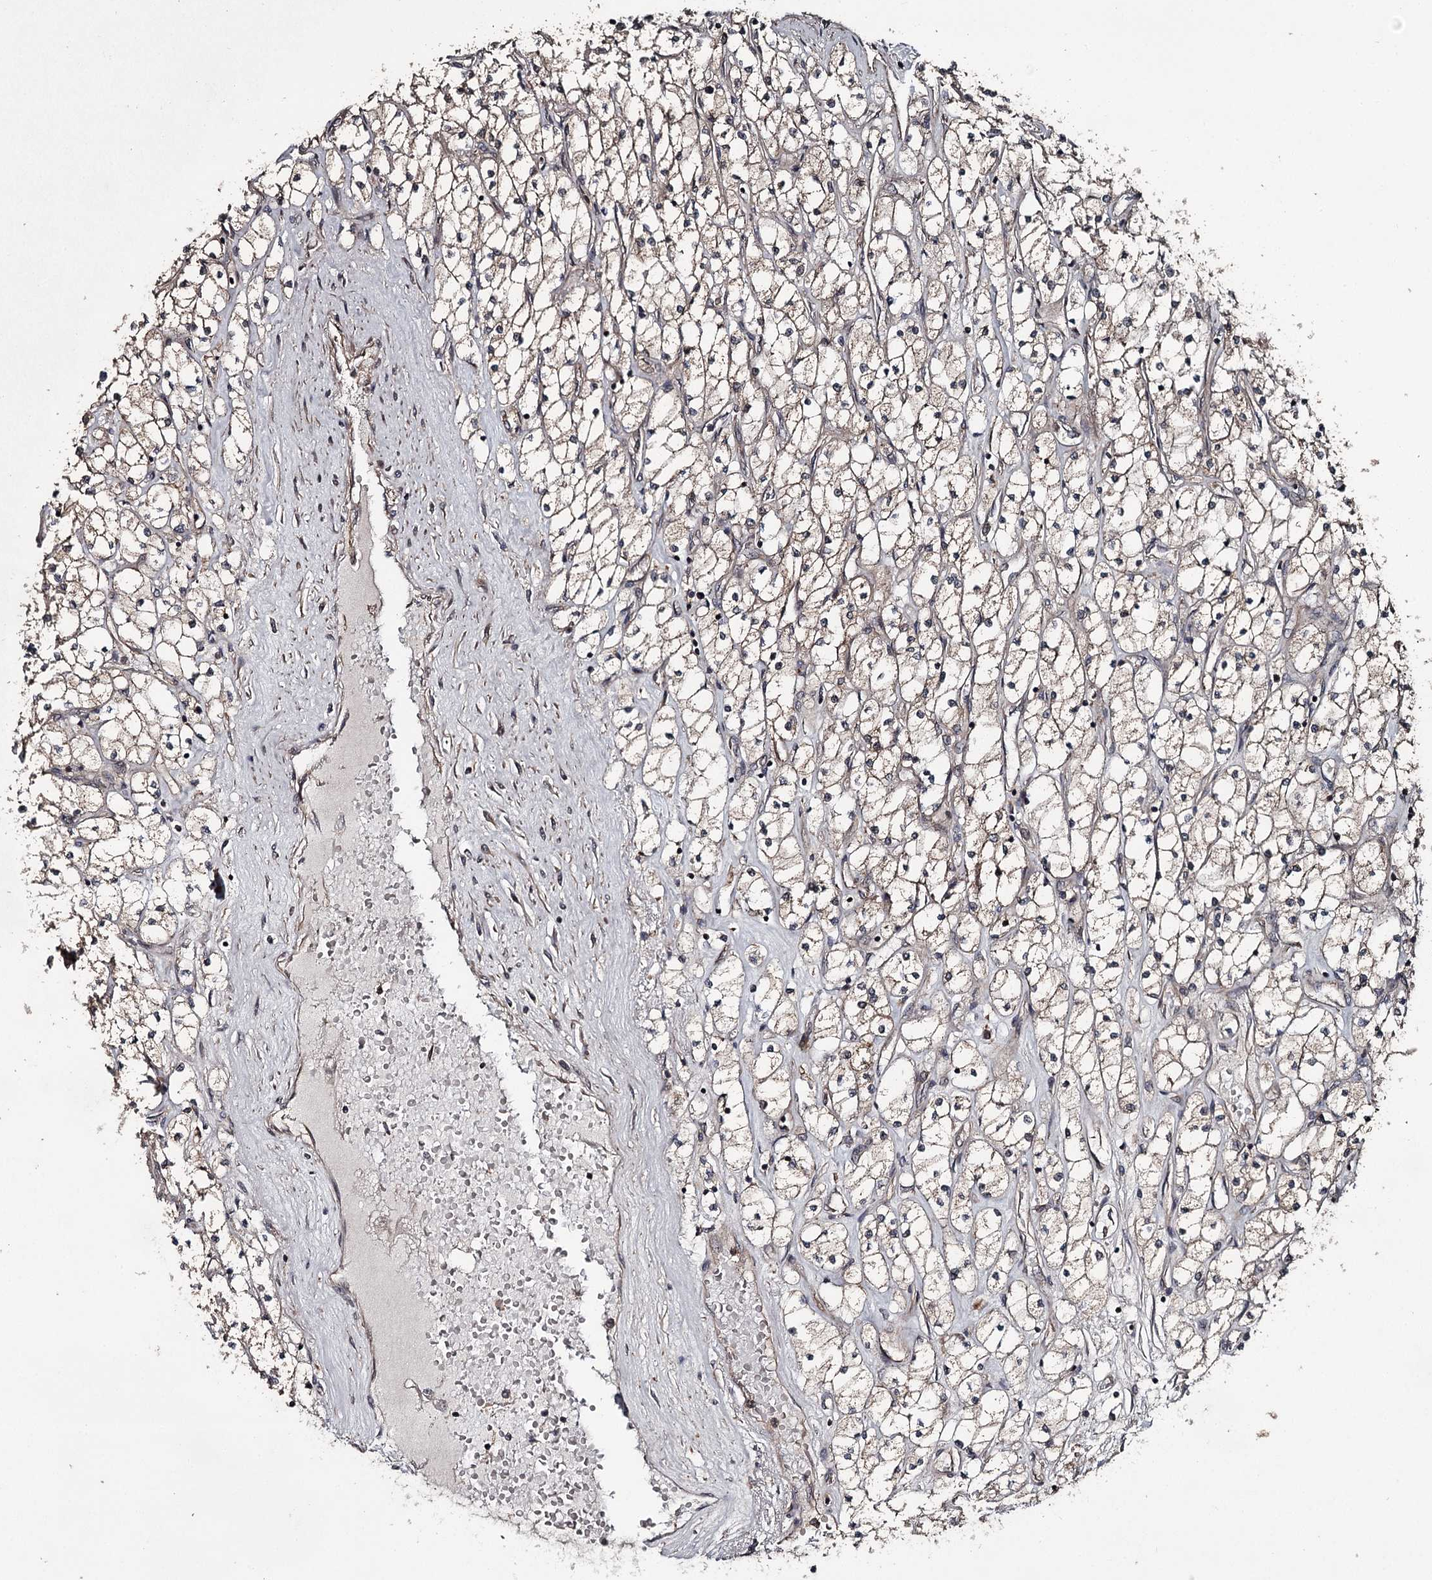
{"staining": {"intensity": "weak", "quantity": "25%-75%", "location": "cytoplasmic/membranous"}, "tissue": "renal cancer", "cell_type": "Tumor cells", "image_type": "cancer", "snomed": [{"axis": "morphology", "description": "Adenocarcinoma, NOS"}, {"axis": "topography", "description": "Kidney"}], "caption": "The immunohistochemical stain highlights weak cytoplasmic/membranous staining in tumor cells of renal adenocarcinoma tissue.", "gene": "RAB21", "patient": {"sex": "male", "age": 80}}